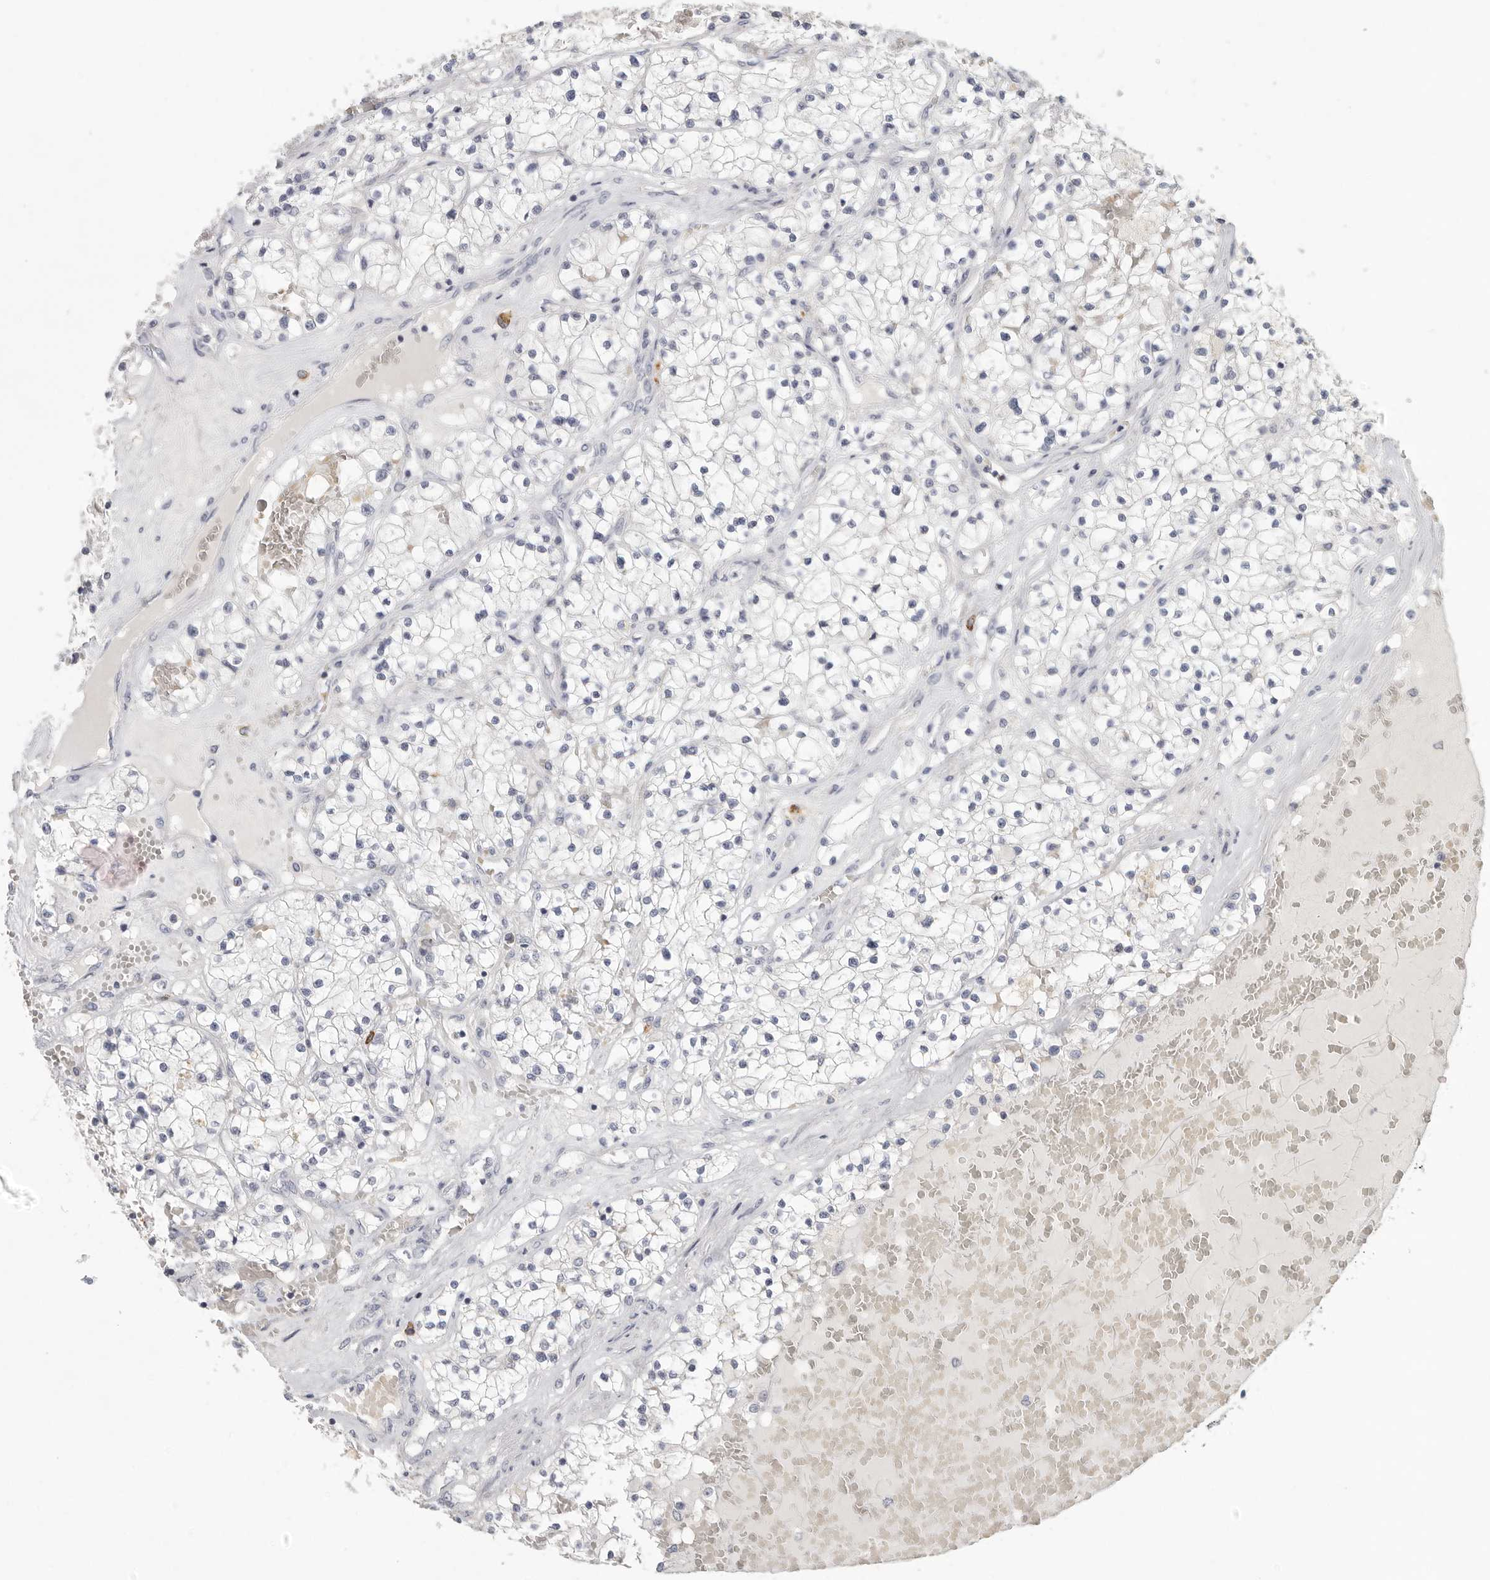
{"staining": {"intensity": "negative", "quantity": "none", "location": "none"}, "tissue": "renal cancer", "cell_type": "Tumor cells", "image_type": "cancer", "snomed": [{"axis": "morphology", "description": "Normal tissue, NOS"}, {"axis": "morphology", "description": "Adenocarcinoma, NOS"}, {"axis": "topography", "description": "Kidney"}], "caption": "Immunohistochemistry micrograph of human renal cancer stained for a protein (brown), which exhibits no staining in tumor cells. (Immunohistochemistry, brightfield microscopy, high magnification).", "gene": "DNAJC11", "patient": {"sex": "male", "age": 68}}